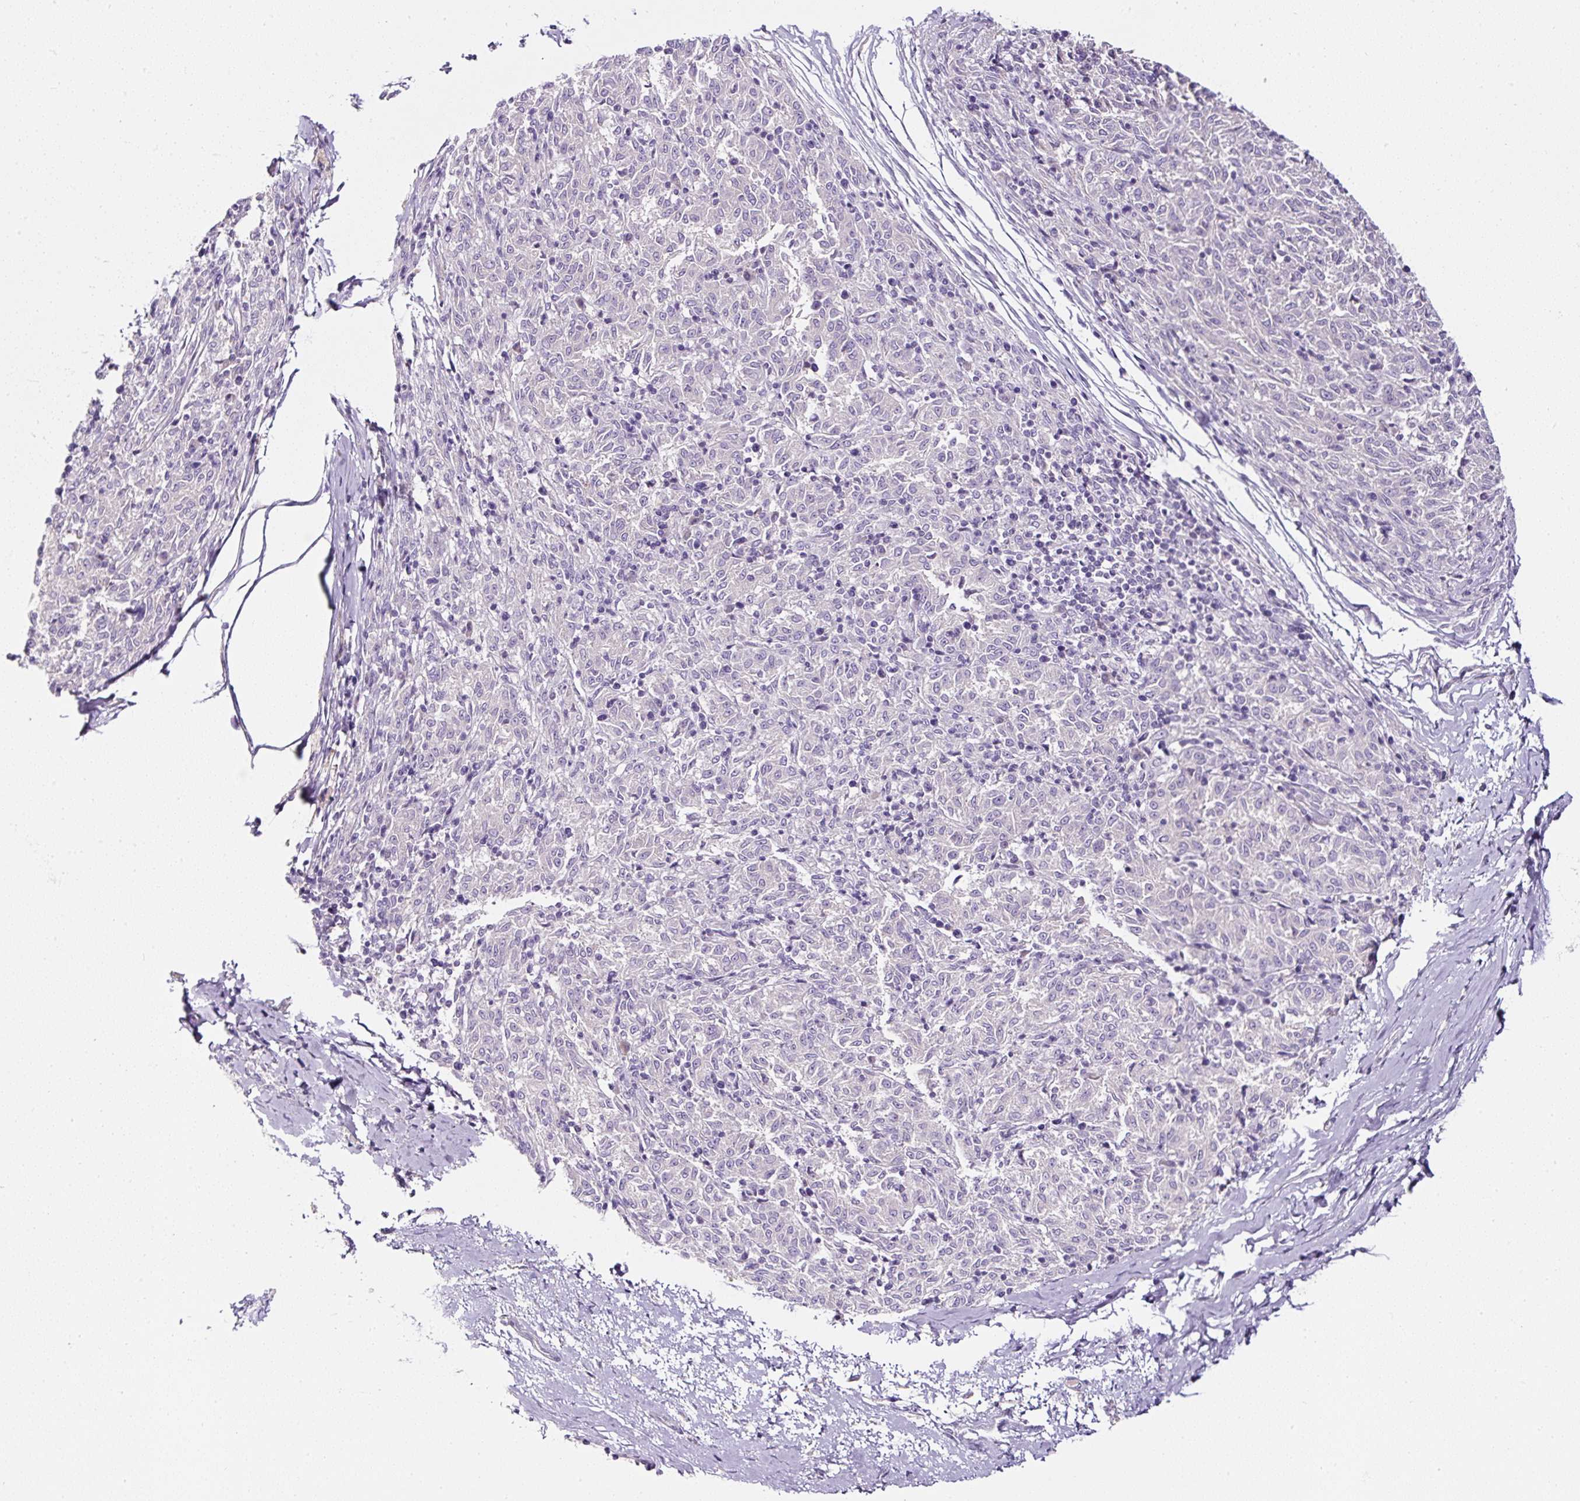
{"staining": {"intensity": "negative", "quantity": "none", "location": "none"}, "tissue": "melanoma", "cell_type": "Tumor cells", "image_type": "cancer", "snomed": [{"axis": "morphology", "description": "Malignant melanoma, NOS"}, {"axis": "topography", "description": "Skin"}], "caption": "This image is of melanoma stained with IHC to label a protein in brown with the nuclei are counter-stained blue. There is no expression in tumor cells.", "gene": "OR14A2", "patient": {"sex": "female", "age": 72}}